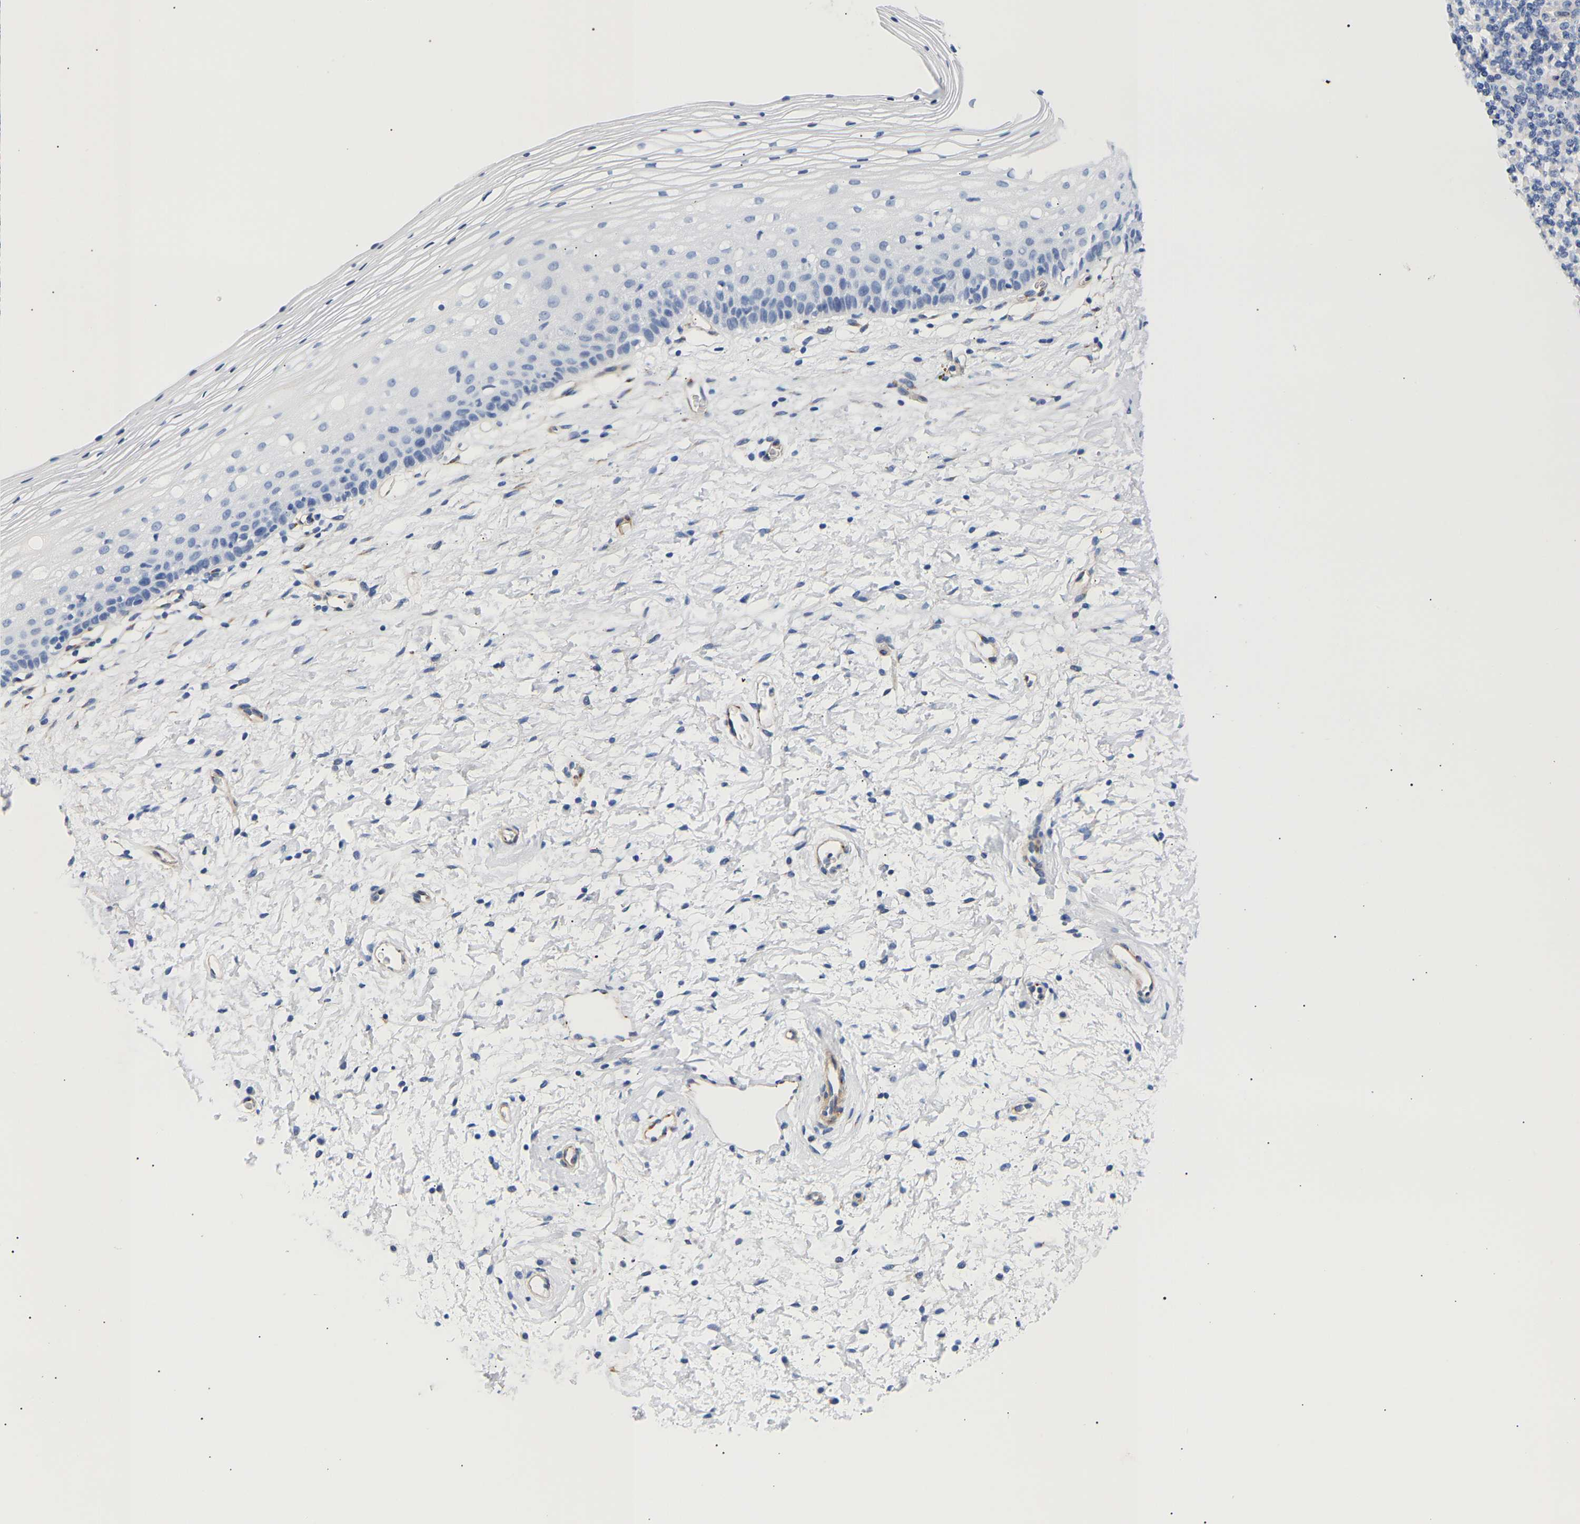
{"staining": {"intensity": "negative", "quantity": "none", "location": "none"}, "tissue": "cervix", "cell_type": "Glandular cells", "image_type": "normal", "snomed": [{"axis": "morphology", "description": "Normal tissue, NOS"}, {"axis": "topography", "description": "Cervix"}], "caption": "Glandular cells show no significant protein positivity in benign cervix. (DAB immunohistochemistry (IHC) with hematoxylin counter stain).", "gene": "IGFBP7", "patient": {"sex": "female", "age": 72}}